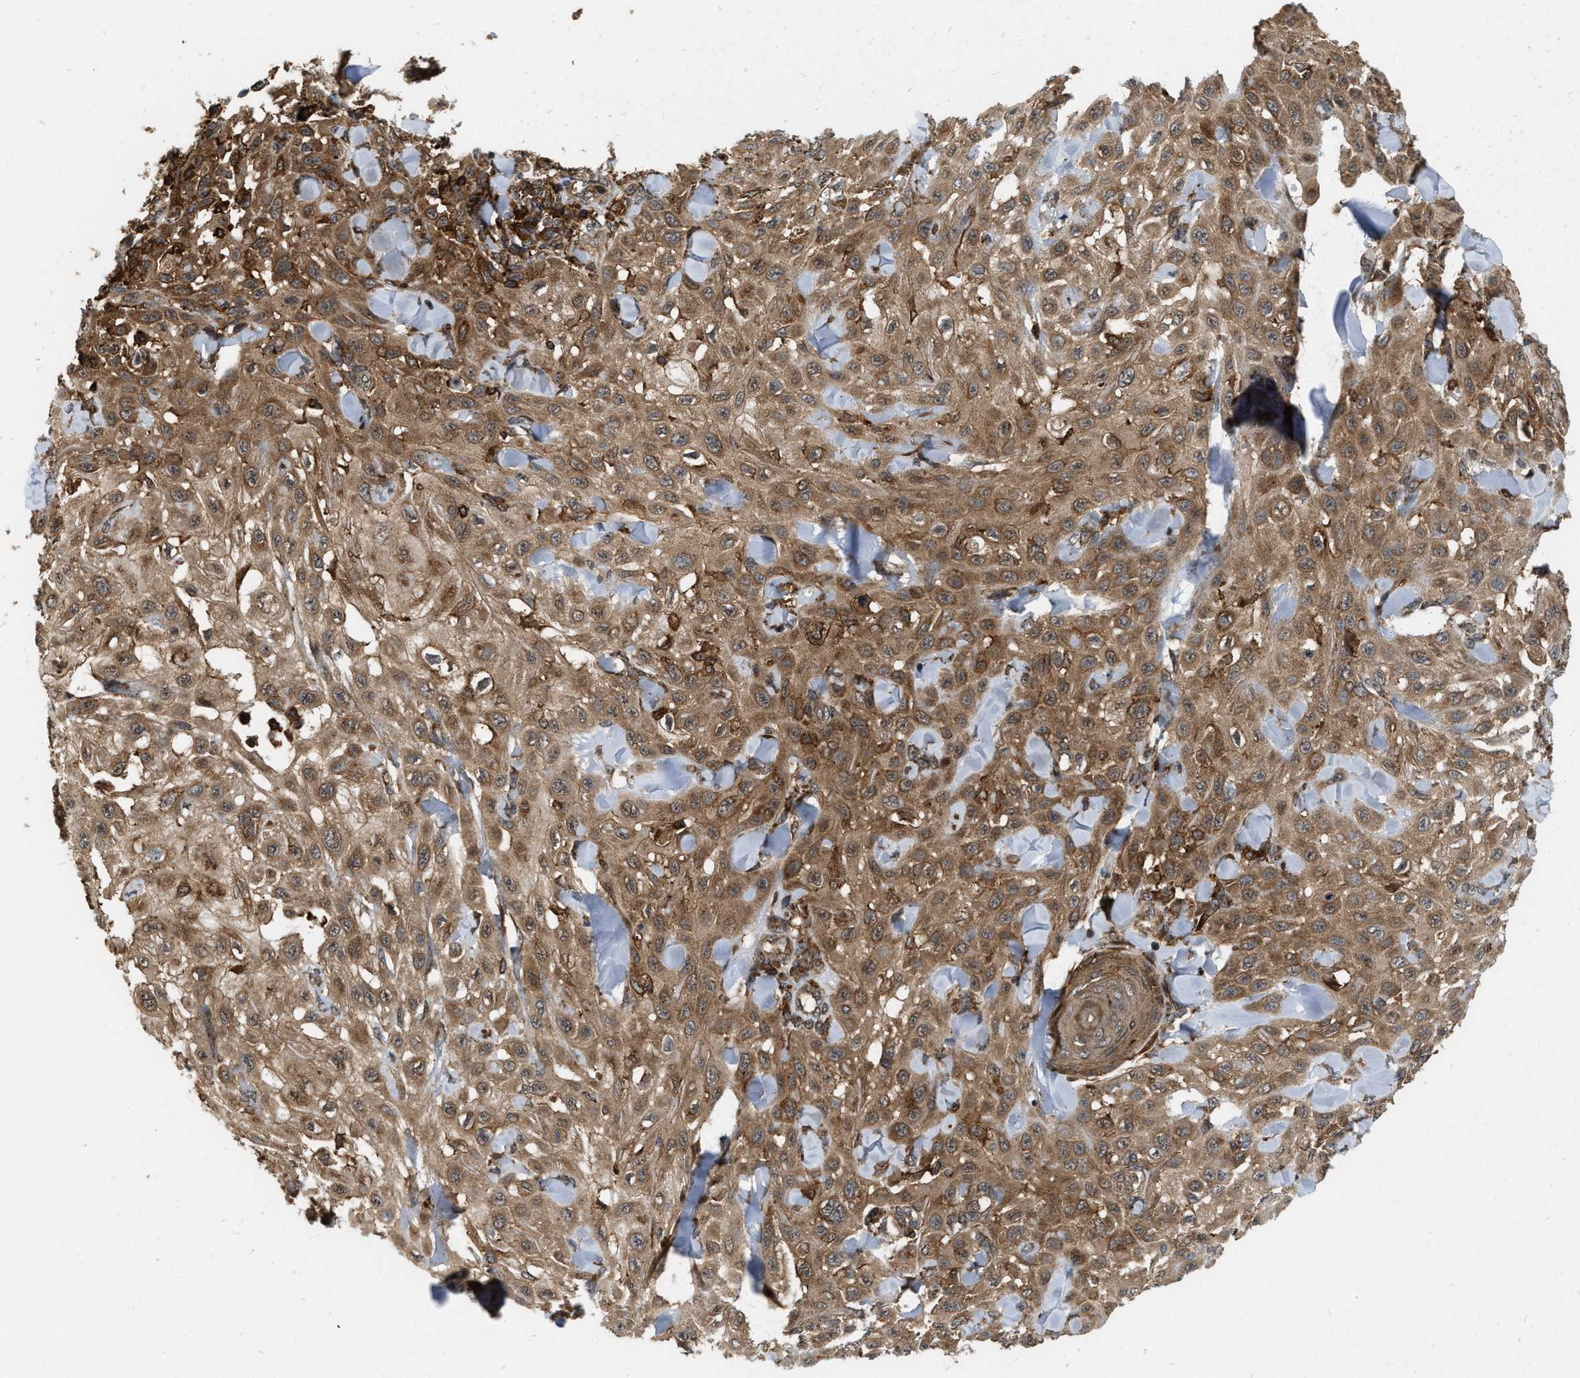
{"staining": {"intensity": "moderate", "quantity": ">75%", "location": "cytoplasmic/membranous"}, "tissue": "skin cancer", "cell_type": "Tumor cells", "image_type": "cancer", "snomed": [{"axis": "morphology", "description": "Squamous cell carcinoma, NOS"}, {"axis": "topography", "description": "Skin"}], "caption": "There is medium levels of moderate cytoplasmic/membranous staining in tumor cells of skin cancer, as demonstrated by immunohistochemical staining (brown color).", "gene": "IQCE", "patient": {"sex": "male", "age": 24}}